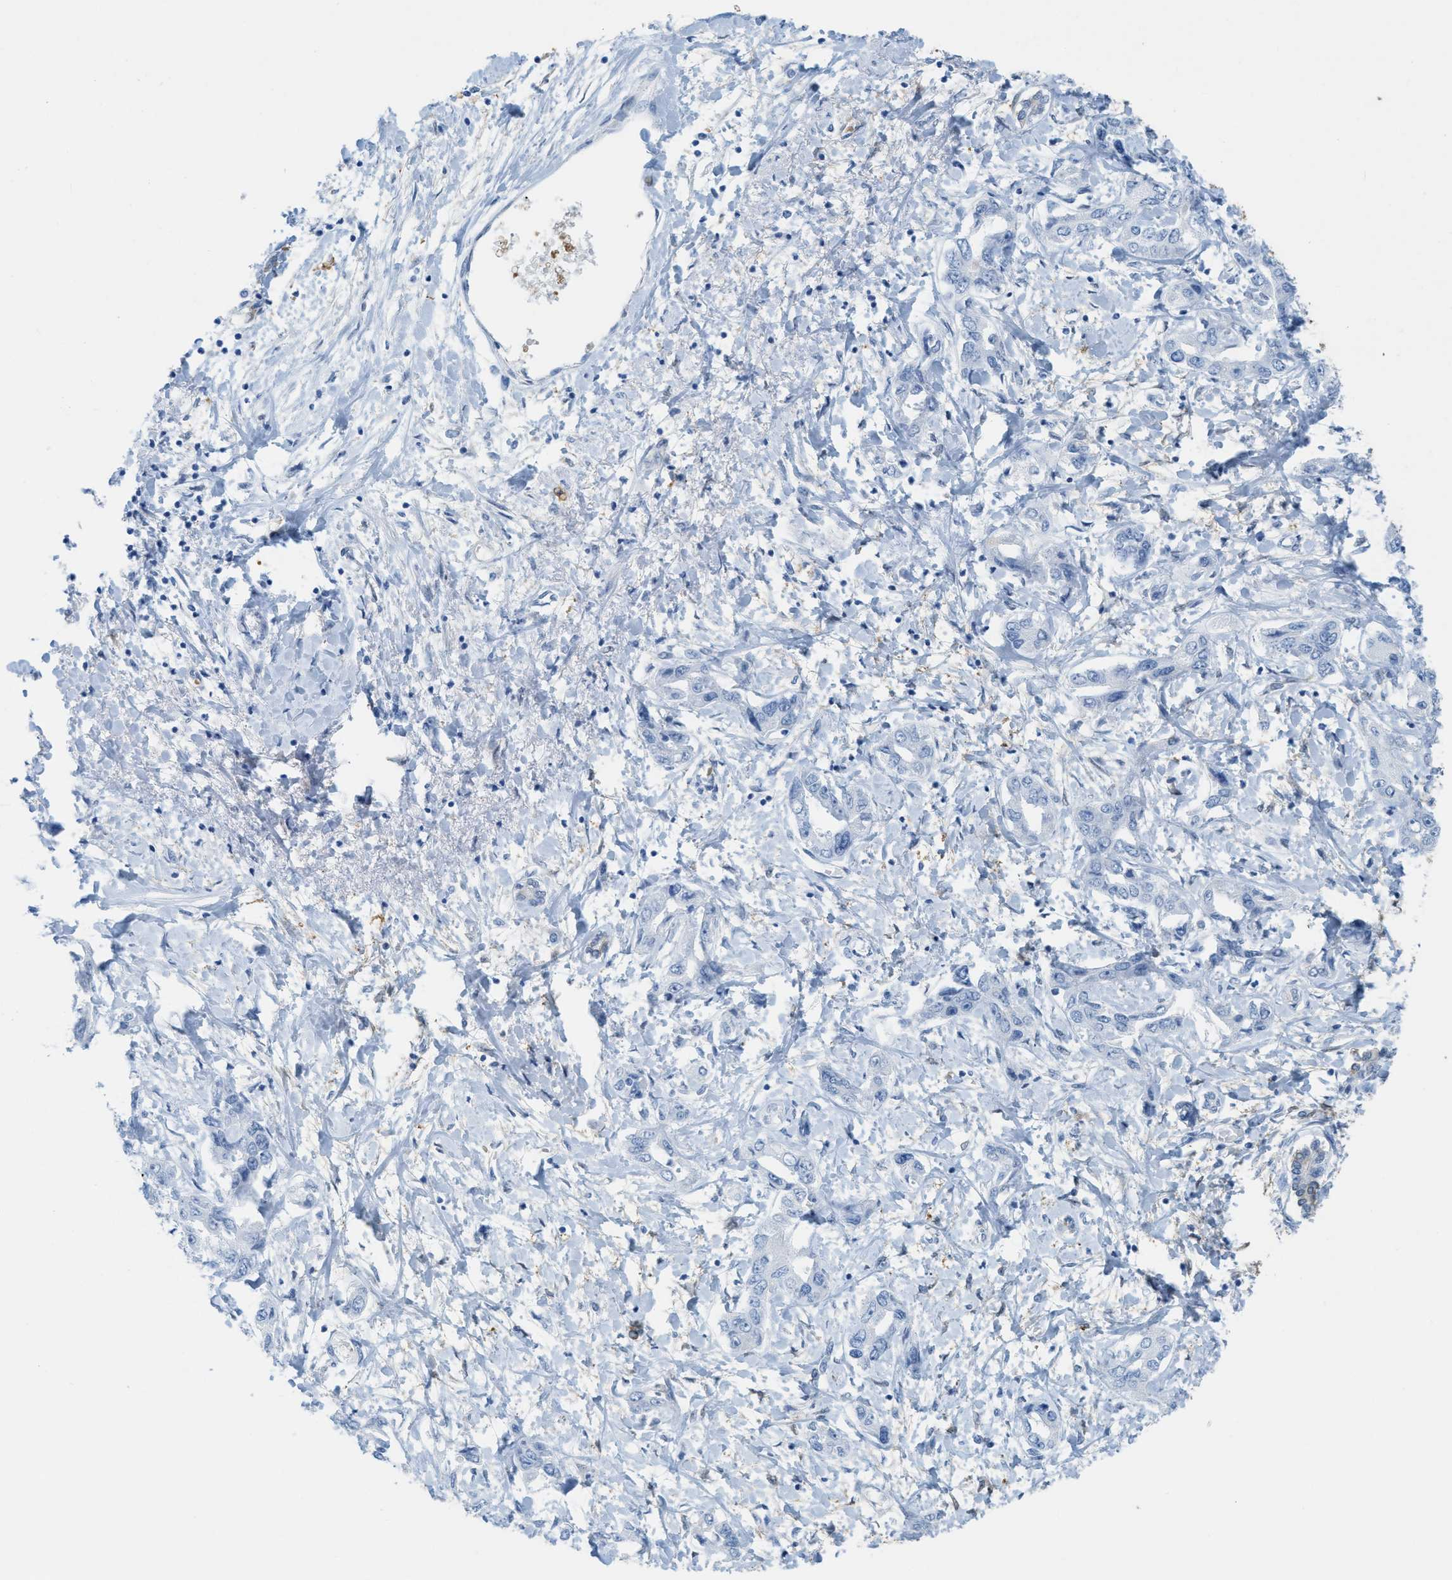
{"staining": {"intensity": "negative", "quantity": "none", "location": "none"}, "tissue": "liver cancer", "cell_type": "Tumor cells", "image_type": "cancer", "snomed": [{"axis": "morphology", "description": "Cholangiocarcinoma"}, {"axis": "topography", "description": "Liver"}], "caption": "This is a histopathology image of immunohistochemistry staining of liver cancer (cholangiocarcinoma), which shows no staining in tumor cells.", "gene": "ASGR1", "patient": {"sex": "male", "age": 59}}